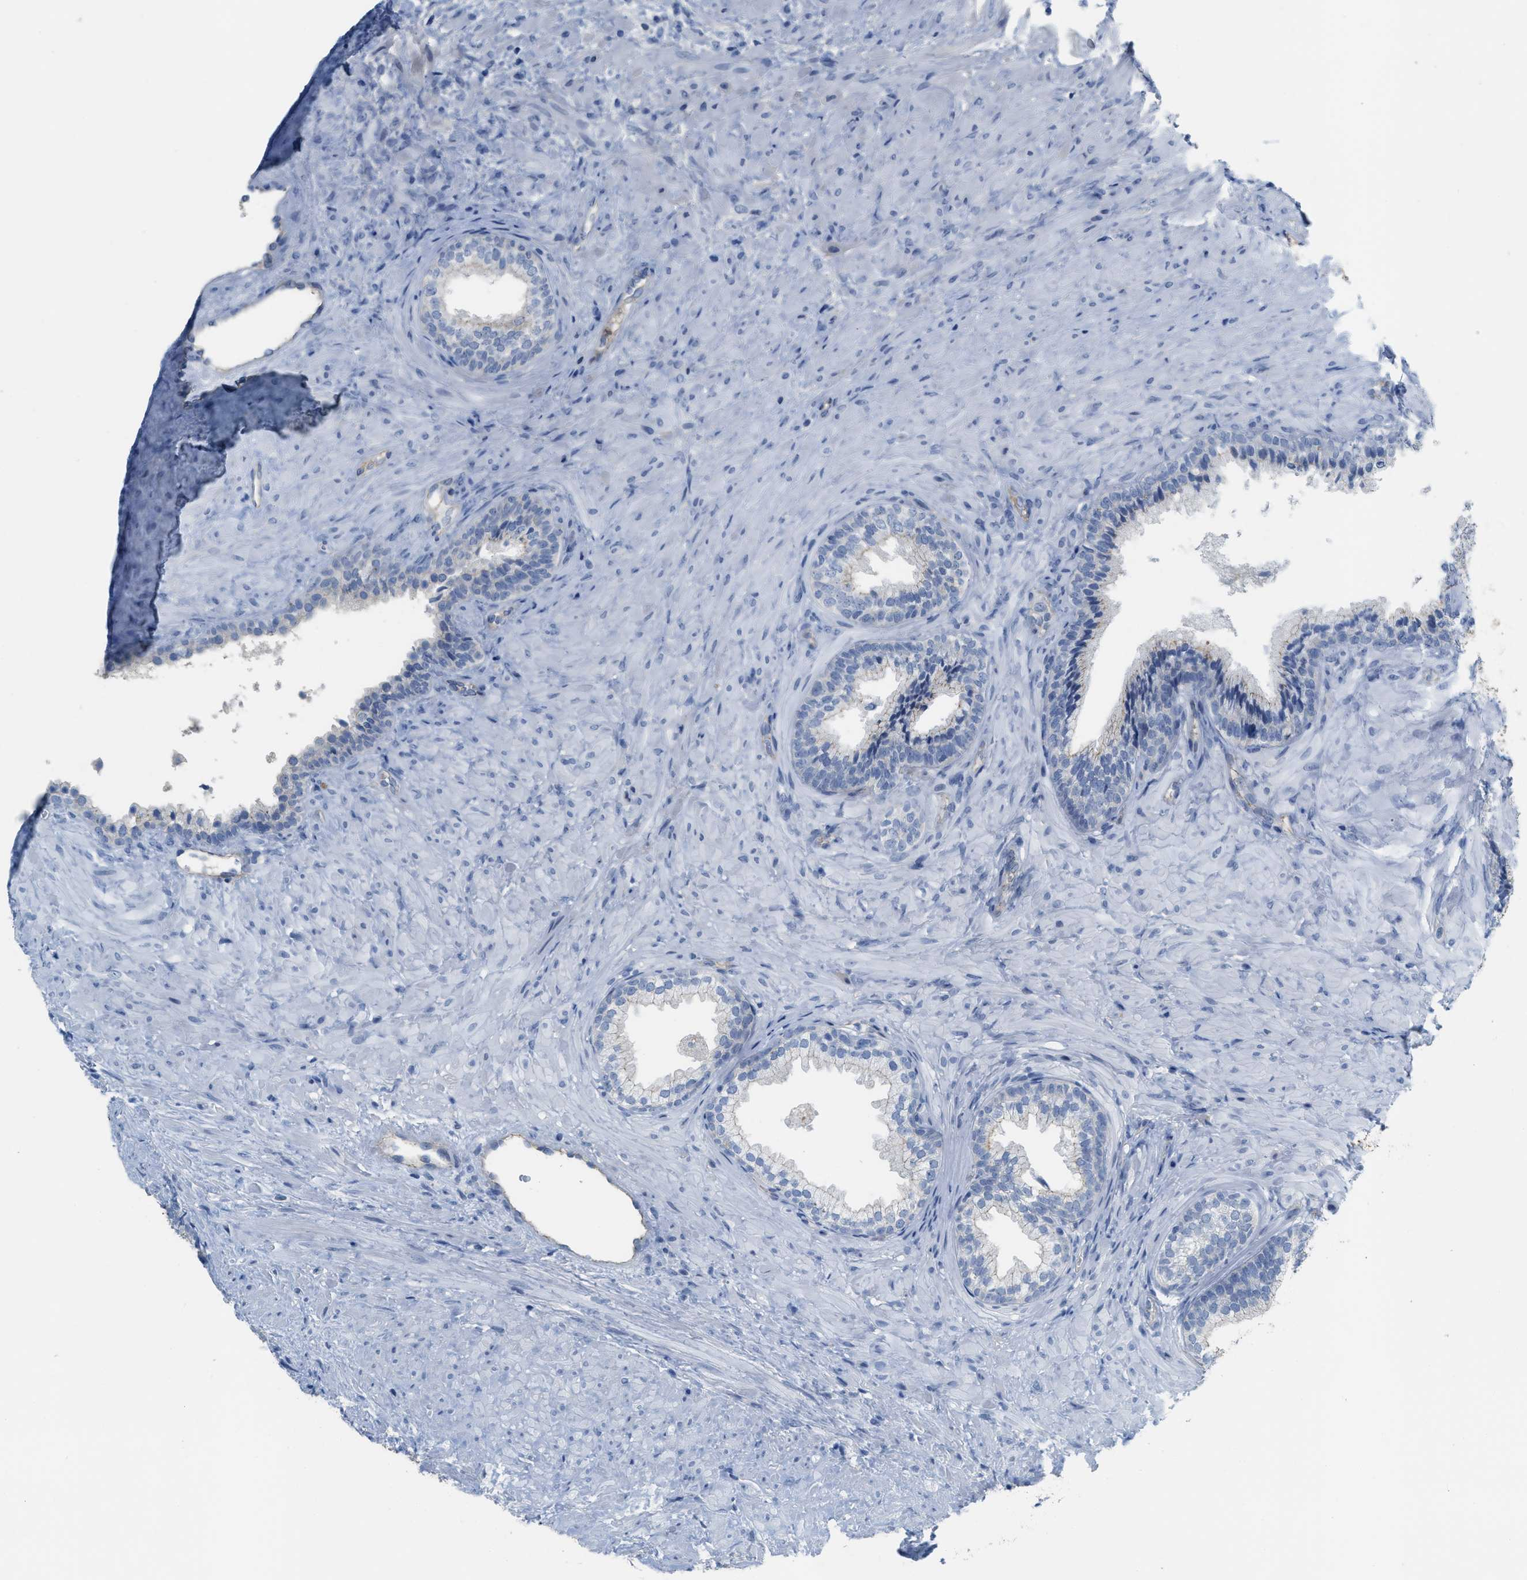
{"staining": {"intensity": "negative", "quantity": "none", "location": "none"}, "tissue": "prostate", "cell_type": "Glandular cells", "image_type": "normal", "snomed": [{"axis": "morphology", "description": "Normal tissue, NOS"}, {"axis": "topography", "description": "Prostate"}], "caption": "High power microscopy histopathology image of an immunohistochemistry image of unremarkable prostate, revealing no significant staining in glandular cells.", "gene": "CRB3", "patient": {"sex": "male", "age": 76}}